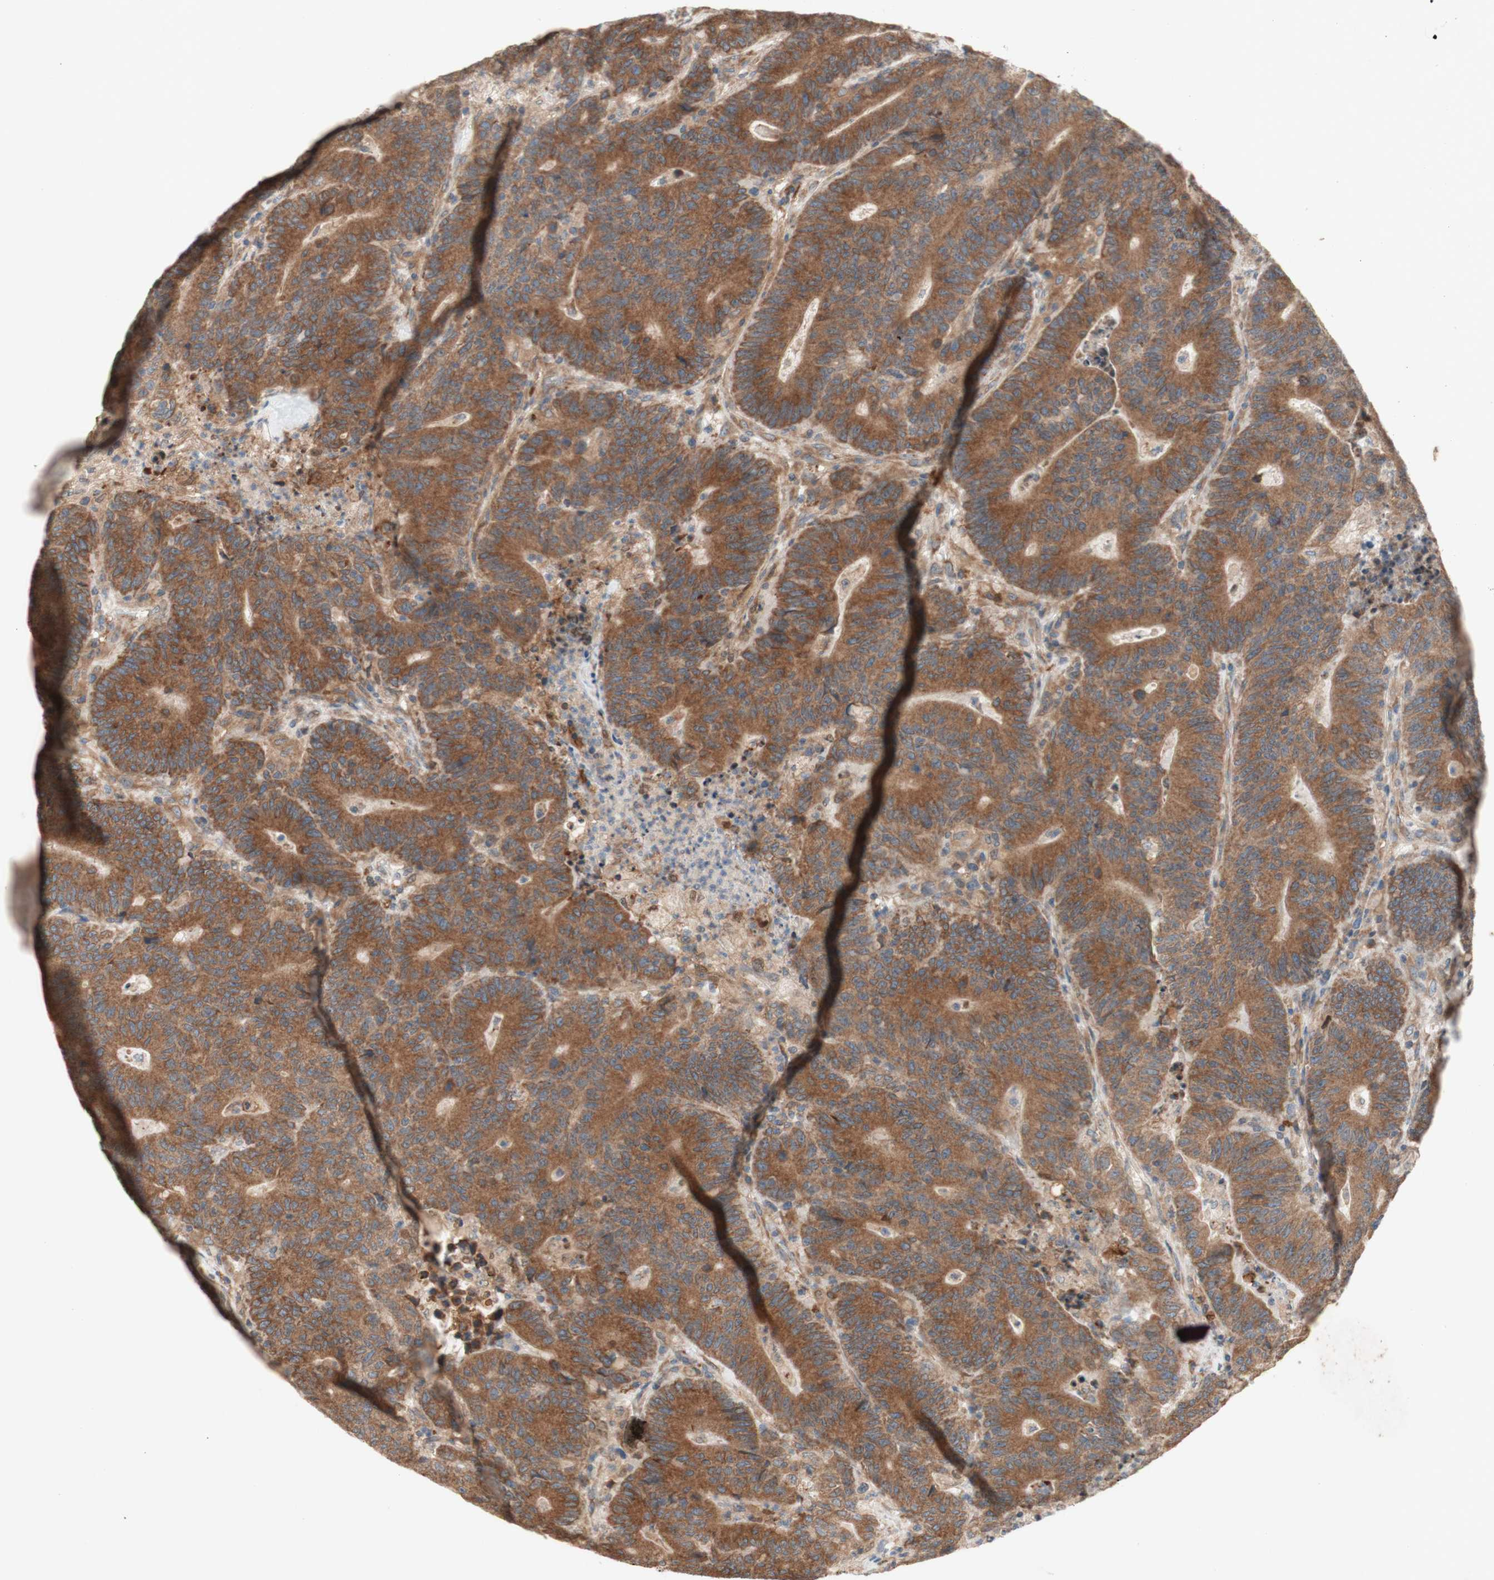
{"staining": {"intensity": "moderate", "quantity": ">75%", "location": "cytoplasmic/membranous"}, "tissue": "colorectal cancer", "cell_type": "Tumor cells", "image_type": "cancer", "snomed": [{"axis": "morphology", "description": "Normal tissue, NOS"}, {"axis": "morphology", "description": "Adenocarcinoma, NOS"}, {"axis": "topography", "description": "Colon"}], "caption": "Immunohistochemical staining of human adenocarcinoma (colorectal) demonstrates medium levels of moderate cytoplasmic/membranous protein staining in approximately >75% of tumor cells.", "gene": "SOCS2", "patient": {"sex": "female", "age": 75}}